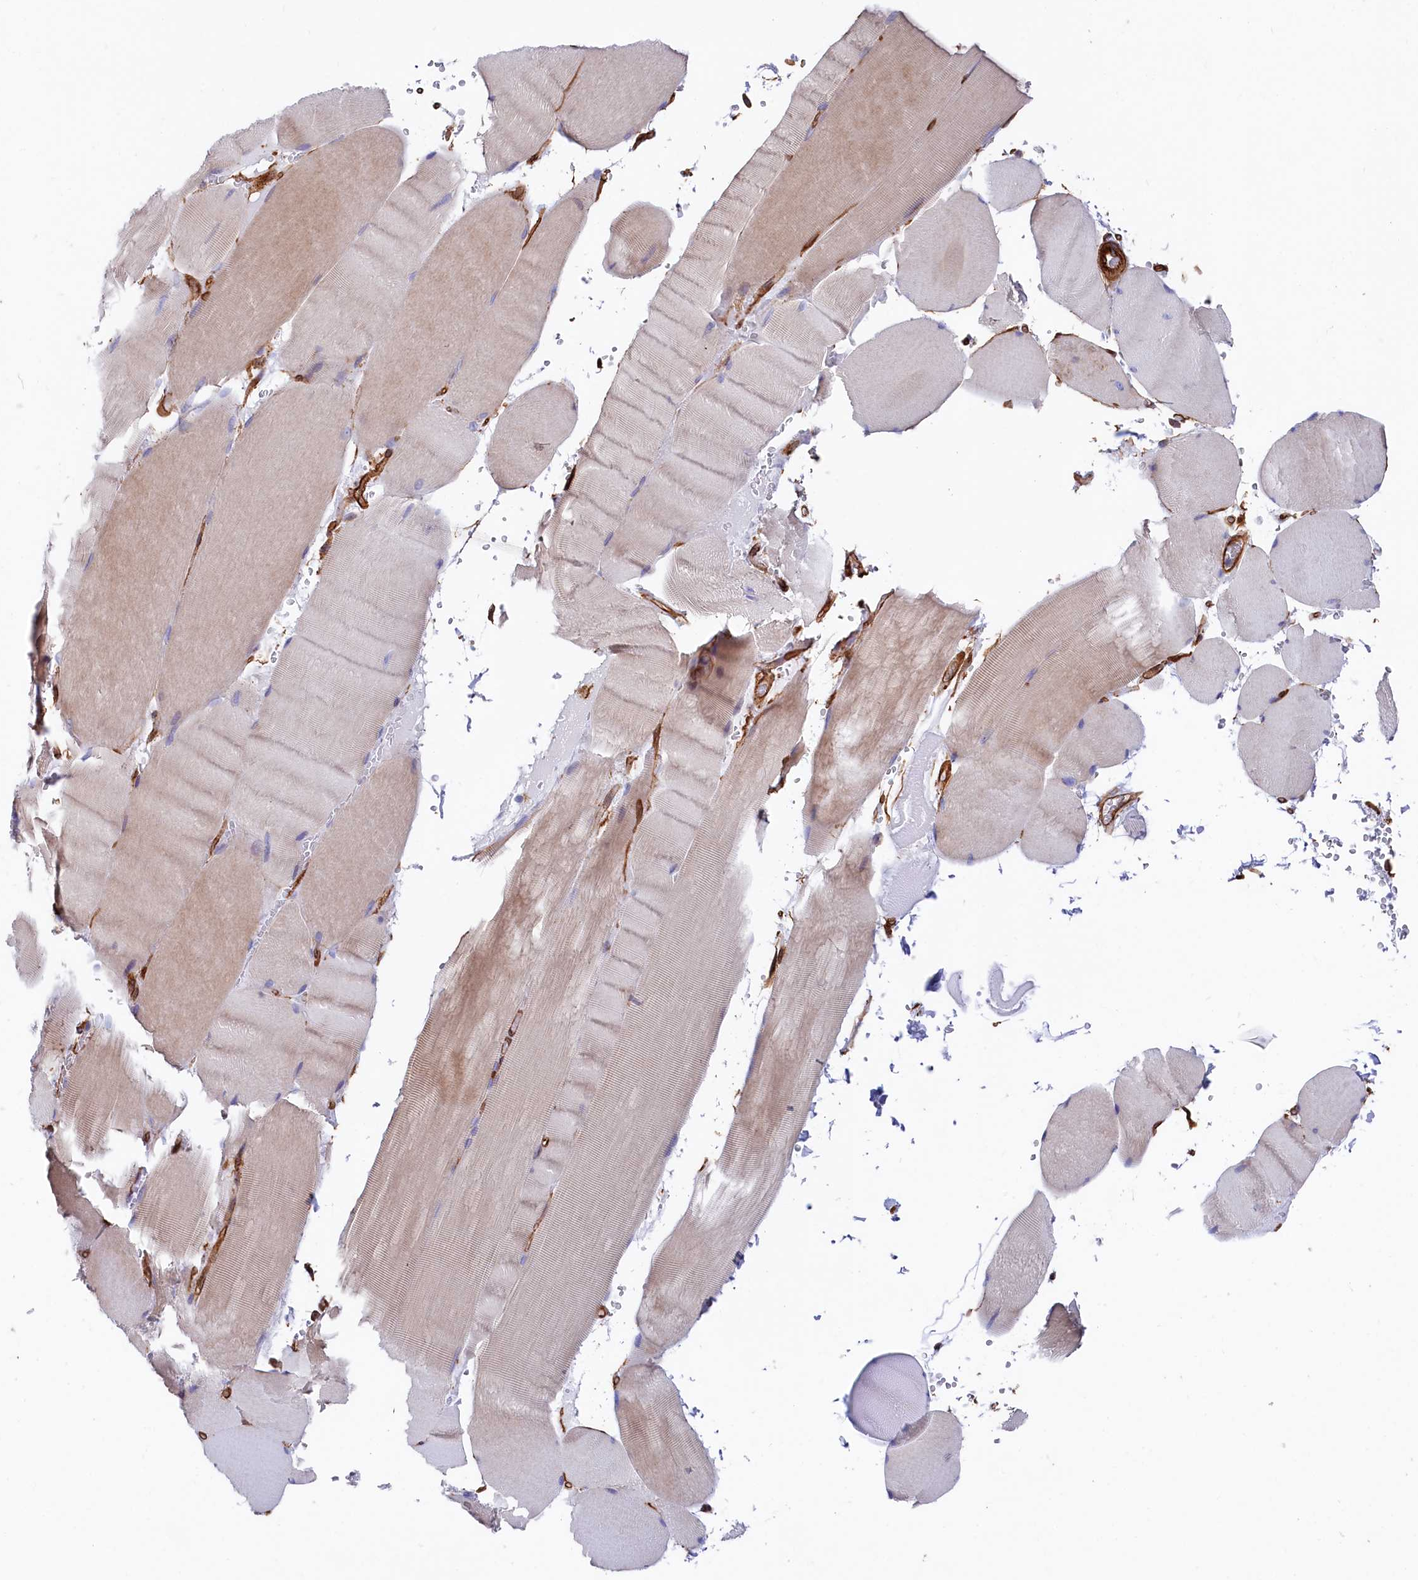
{"staining": {"intensity": "weak", "quantity": "25%-75%", "location": "cytoplasmic/membranous"}, "tissue": "skeletal muscle", "cell_type": "Myocytes", "image_type": "normal", "snomed": [{"axis": "morphology", "description": "Normal tissue, NOS"}, {"axis": "topography", "description": "Skeletal muscle"}, {"axis": "topography", "description": "Head-Neck"}], "caption": "The photomicrograph shows staining of unremarkable skeletal muscle, revealing weak cytoplasmic/membranous protein staining (brown color) within myocytes.", "gene": "TNKS1BP1", "patient": {"sex": "male", "age": 66}}